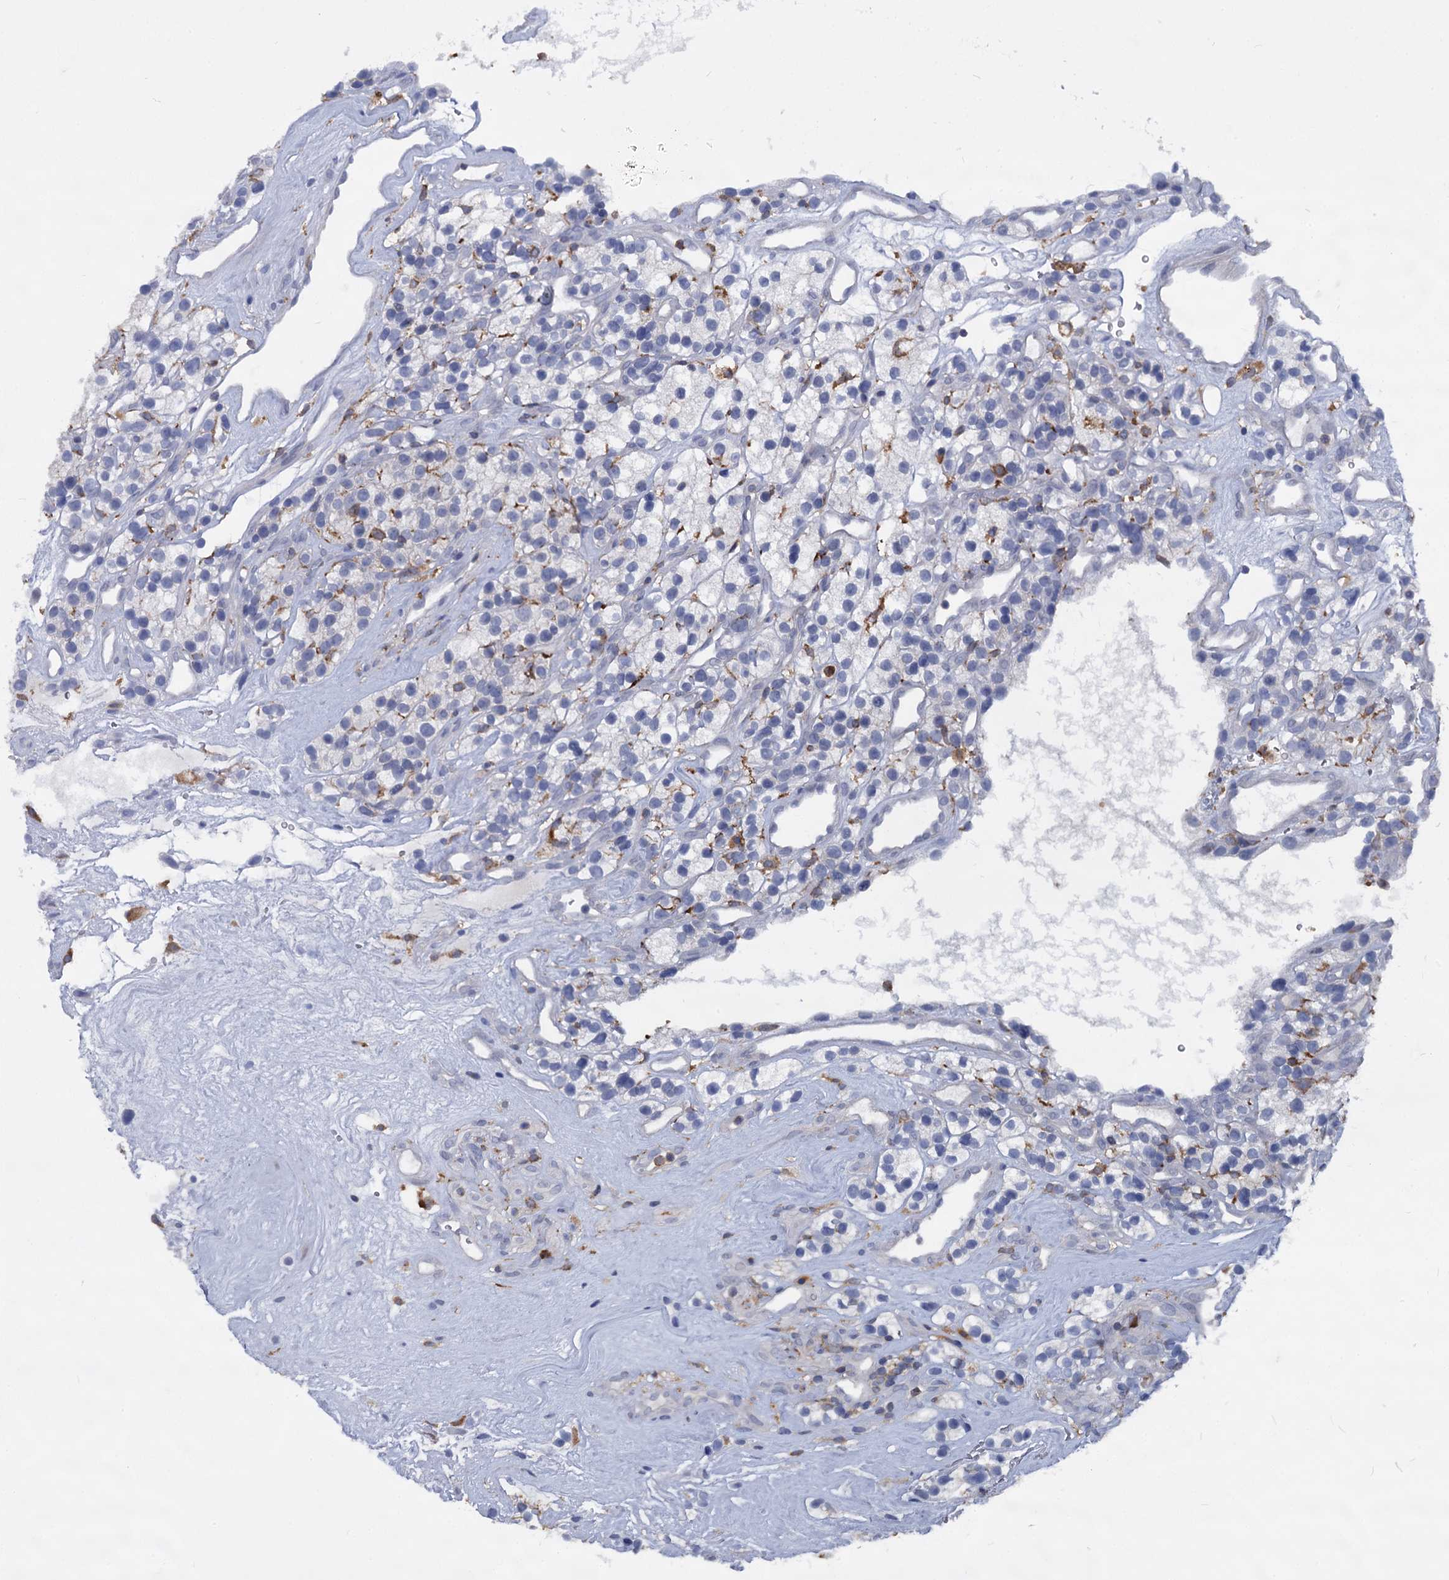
{"staining": {"intensity": "negative", "quantity": "none", "location": "none"}, "tissue": "renal cancer", "cell_type": "Tumor cells", "image_type": "cancer", "snomed": [{"axis": "morphology", "description": "Adenocarcinoma, NOS"}, {"axis": "topography", "description": "Kidney"}], "caption": "Immunohistochemical staining of human adenocarcinoma (renal) demonstrates no significant positivity in tumor cells.", "gene": "RHOG", "patient": {"sex": "female", "age": 57}}